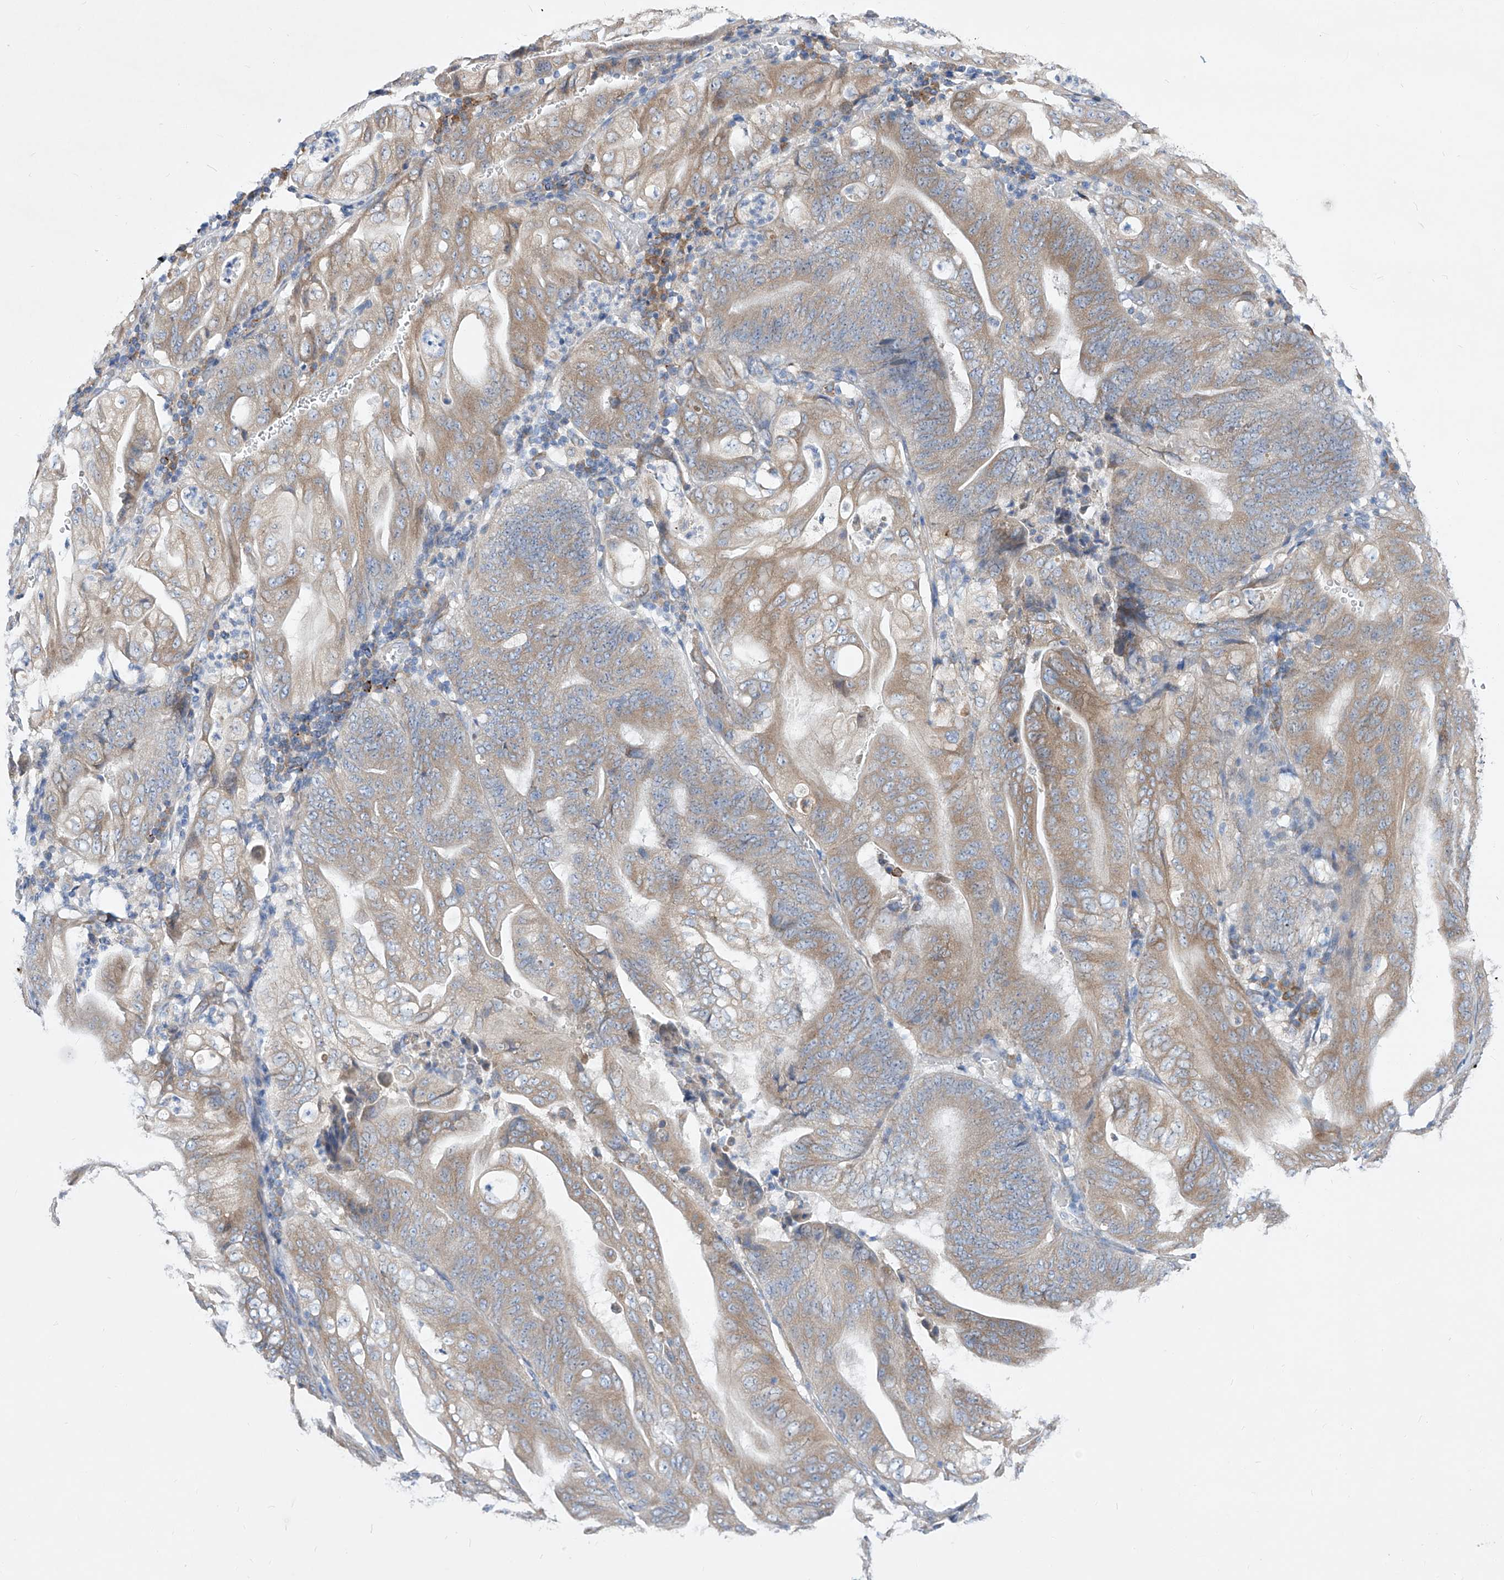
{"staining": {"intensity": "weak", "quantity": ">75%", "location": "cytoplasmic/membranous"}, "tissue": "stomach cancer", "cell_type": "Tumor cells", "image_type": "cancer", "snomed": [{"axis": "morphology", "description": "Adenocarcinoma, NOS"}, {"axis": "topography", "description": "Stomach"}], "caption": "Human adenocarcinoma (stomach) stained with a protein marker displays weak staining in tumor cells.", "gene": "UFL1", "patient": {"sex": "female", "age": 73}}